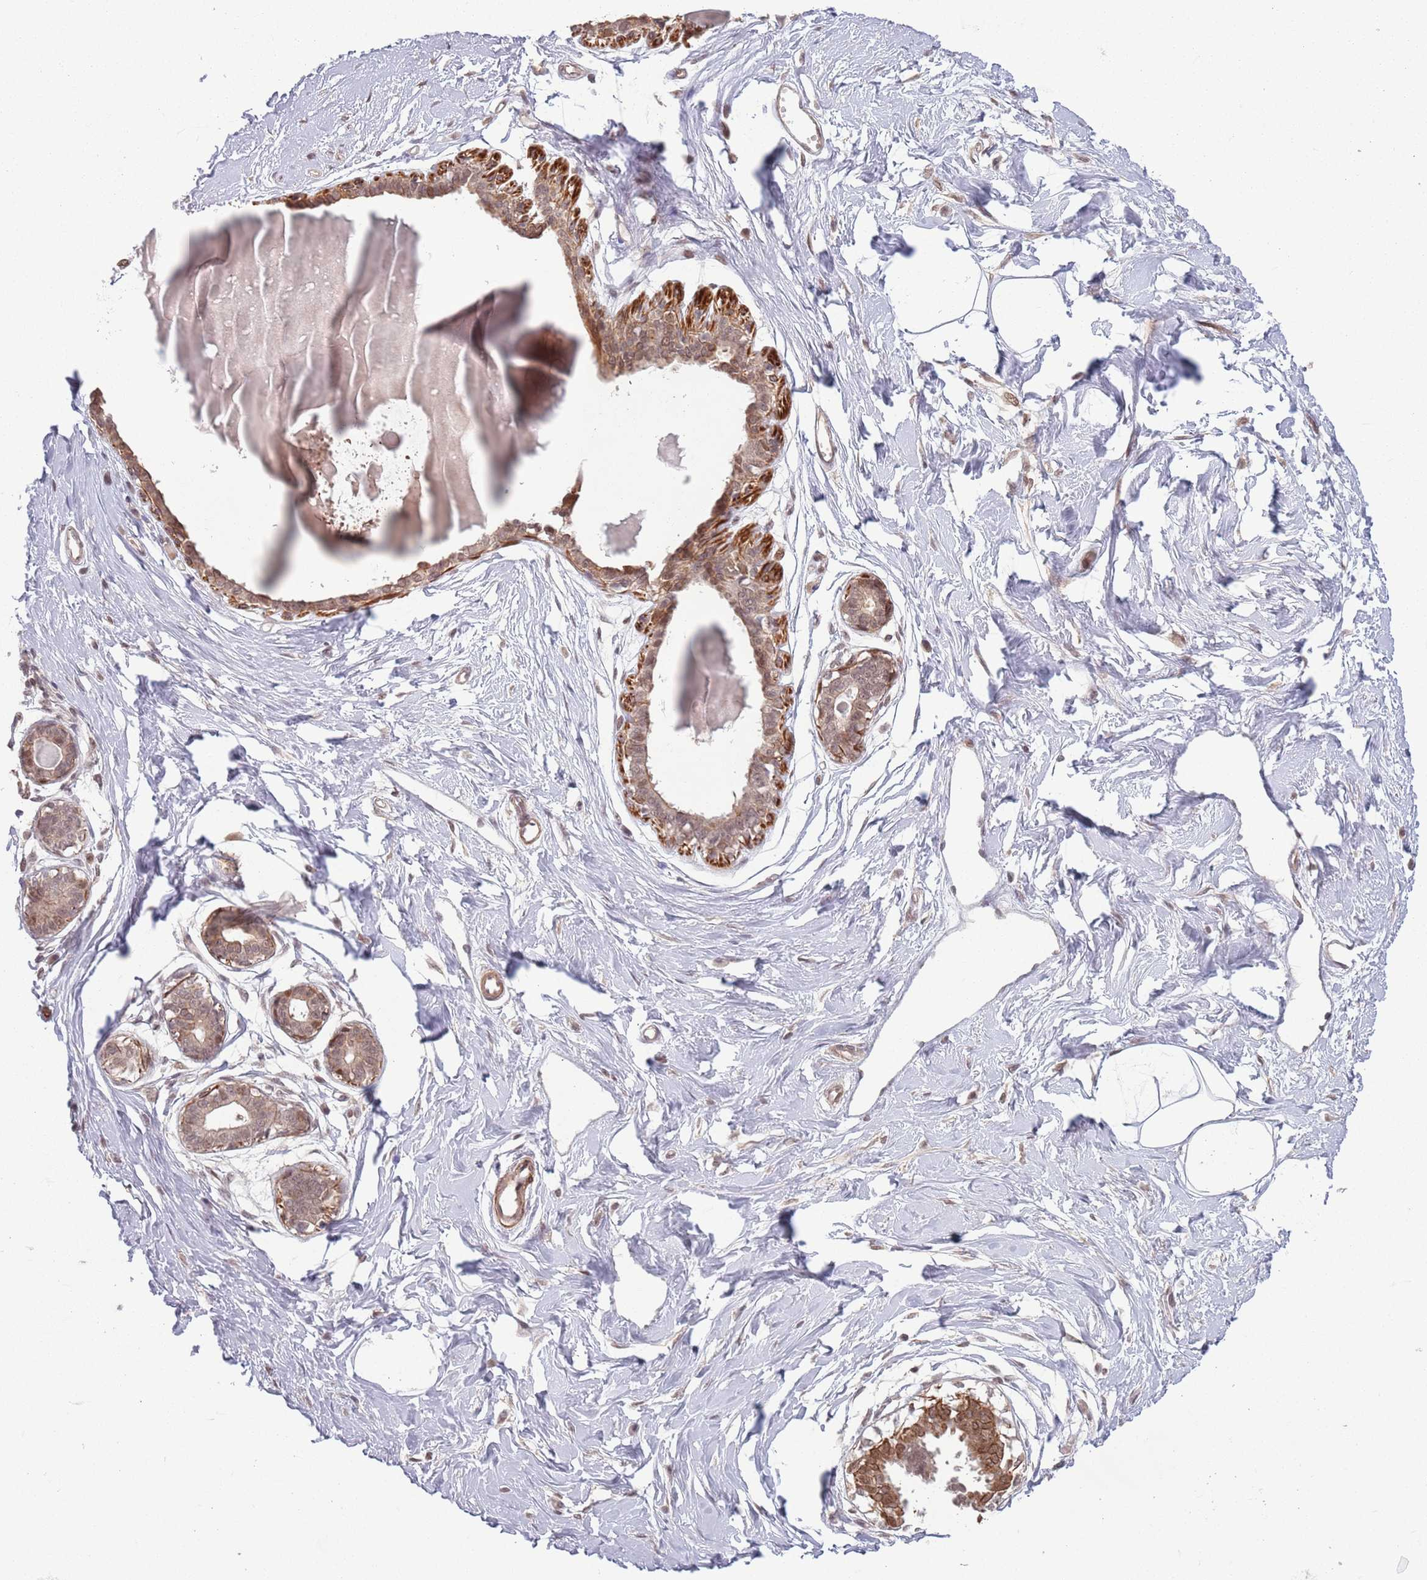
{"staining": {"intensity": "negative", "quantity": "none", "location": "none"}, "tissue": "breast", "cell_type": "Adipocytes", "image_type": "normal", "snomed": [{"axis": "morphology", "description": "Normal tissue, NOS"}, {"axis": "topography", "description": "Breast"}], "caption": "Immunohistochemistry of benign human breast reveals no staining in adipocytes. (Immunohistochemistry, brightfield microscopy, high magnification).", "gene": "CCDC154", "patient": {"sex": "female", "age": 45}}